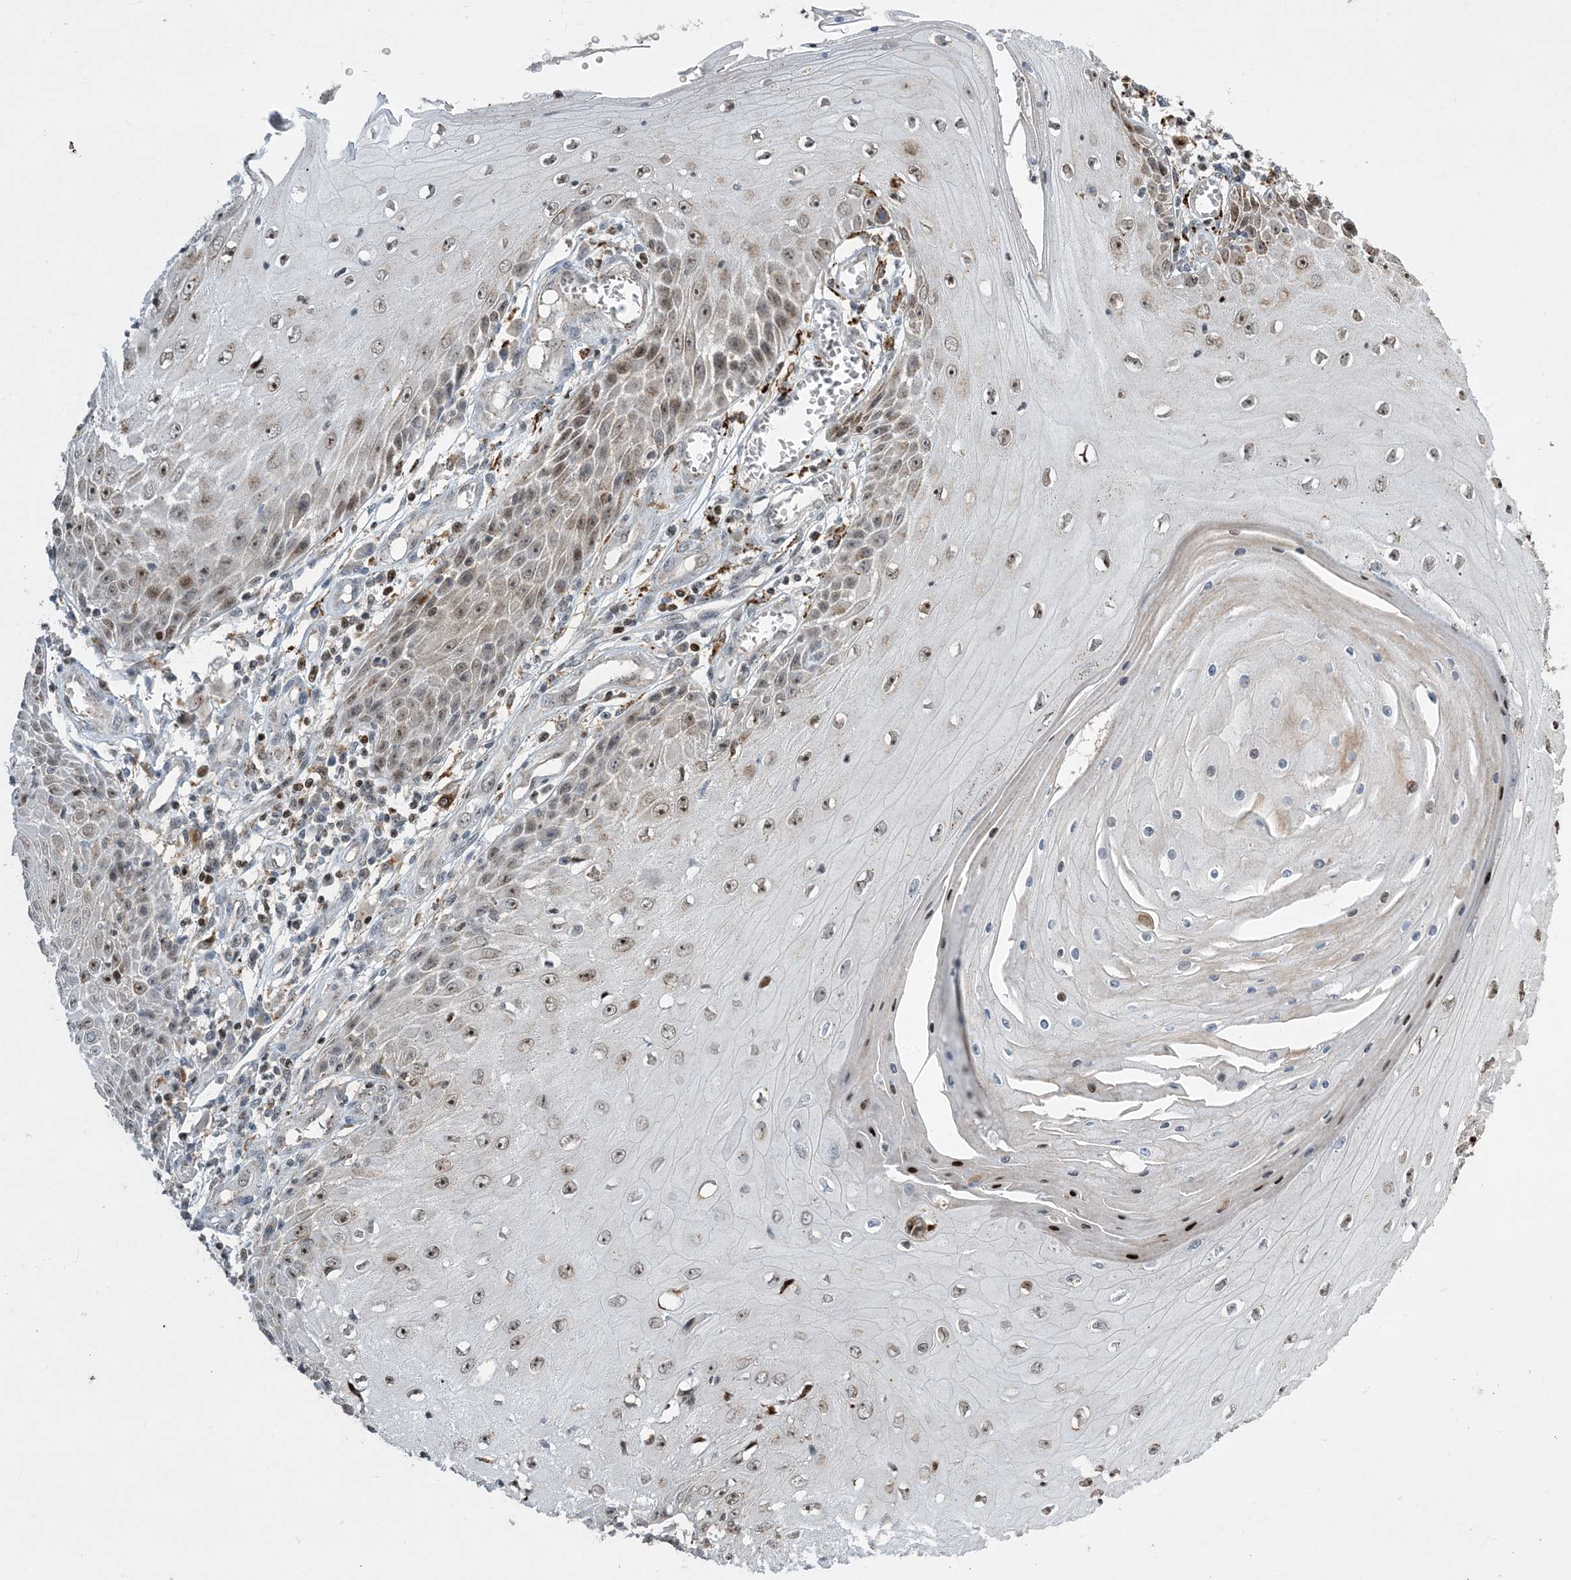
{"staining": {"intensity": "moderate", "quantity": ">75%", "location": "nuclear"}, "tissue": "skin cancer", "cell_type": "Tumor cells", "image_type": "cancer", "snomed": [{"axis": "morphology", "description": "Squamous cell carcinoma, NOS"}, {"axis": "topography", "description": "Skin"}], "caption": "Skin cancer (squamous cell carcinoma) tissue reveals moderate nuclear expression in approximately >75% of tumor cells The protein is stained brown, and the nuclei are stained in blue (DAB IHC with brightfield microscopy, high magnification).", "gene": "SLC25A53", "patient": {"sex": "female", "age": 73}}